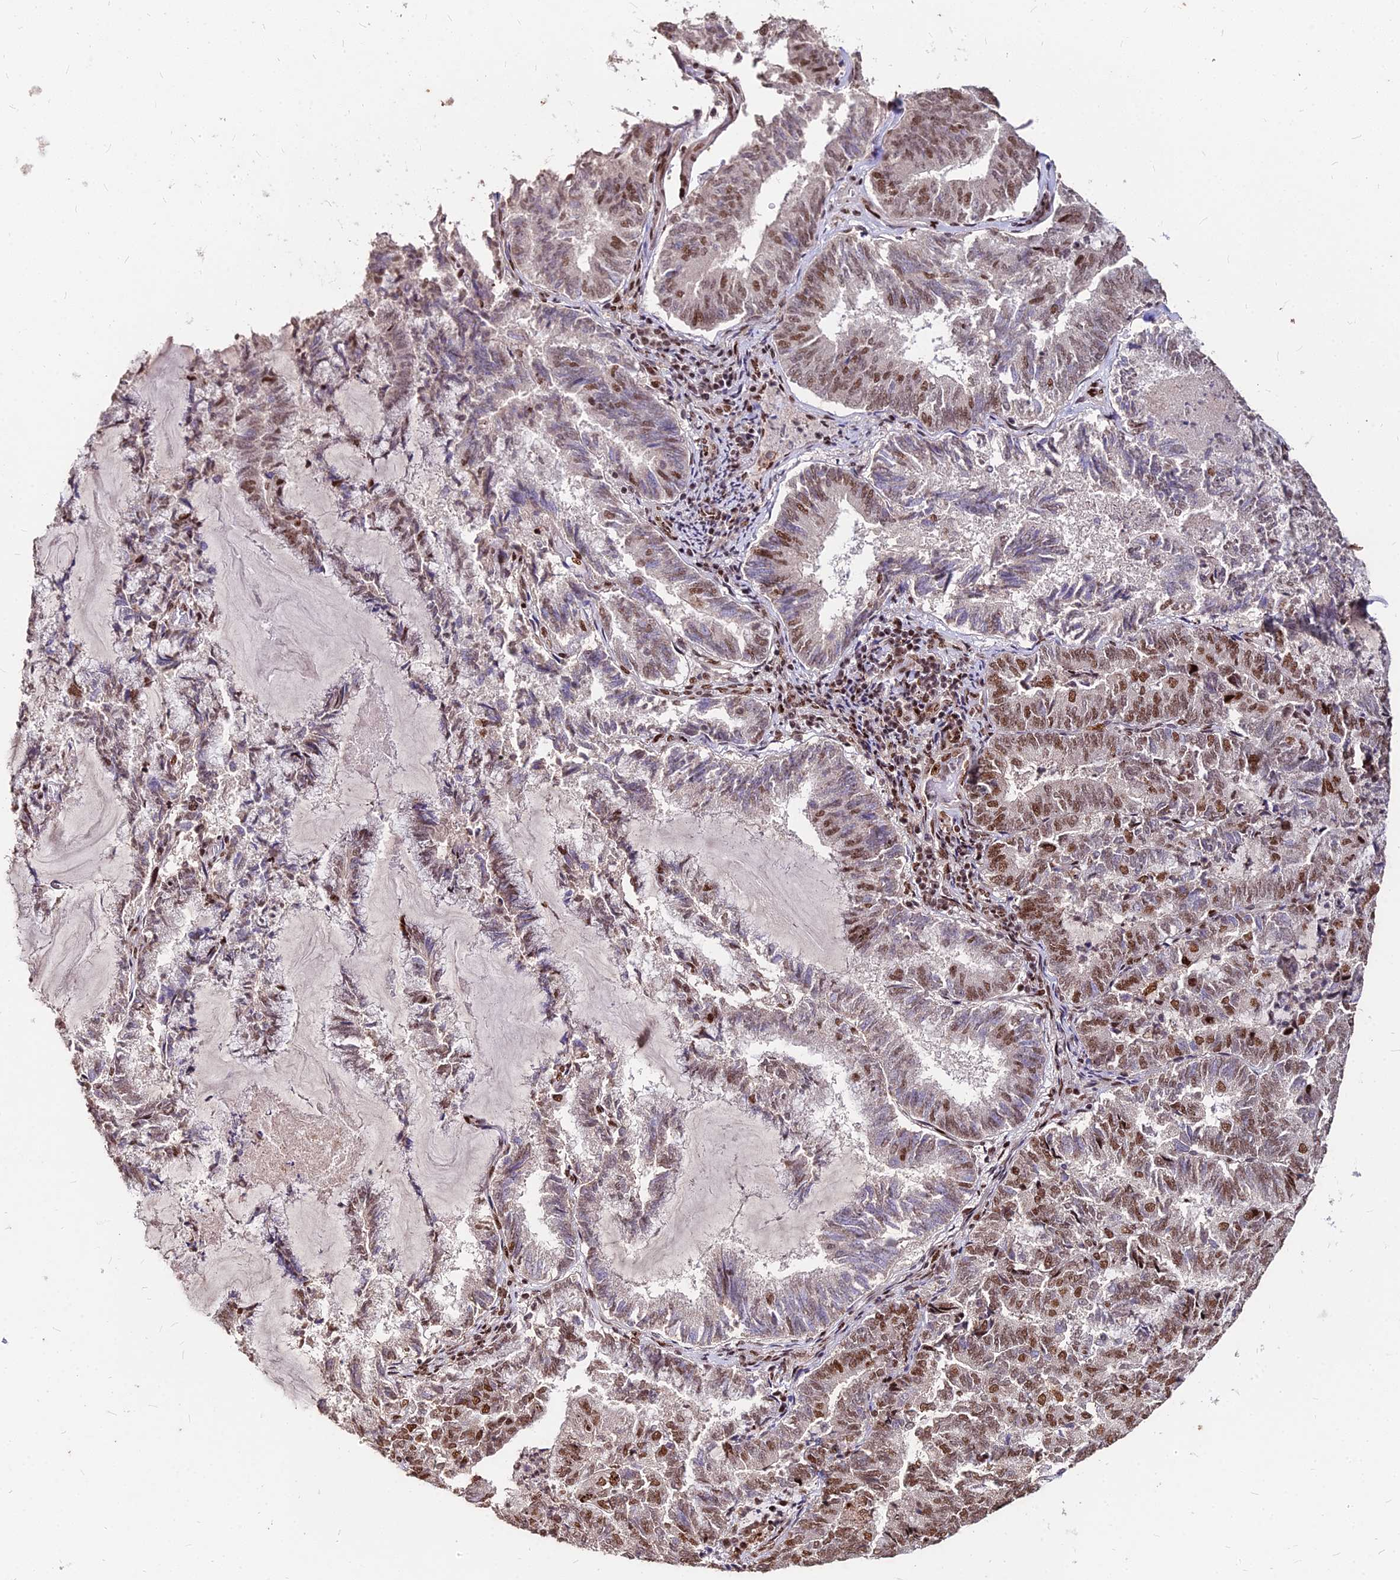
{"staining": {"intensity": "moderate", "quantity": ">75%", "location": "nuclear"}, "tissue": "endometrial cancer", "cell_type": "Tumor cells", "image_type": "cancer", "snomed": [{"axis": "morphology", "description": "Adenocarcinoma, NOS"}, {"axis": "topography", "description": "Endometrium"}], "caption": "Protein analysis of adenocarcinoma (endometrial) tissue reveals moderate nuclear staining in about >75% of tumor cells.", "gene": "ZBED4", "patient": {"sex": "female", "age": 80}}